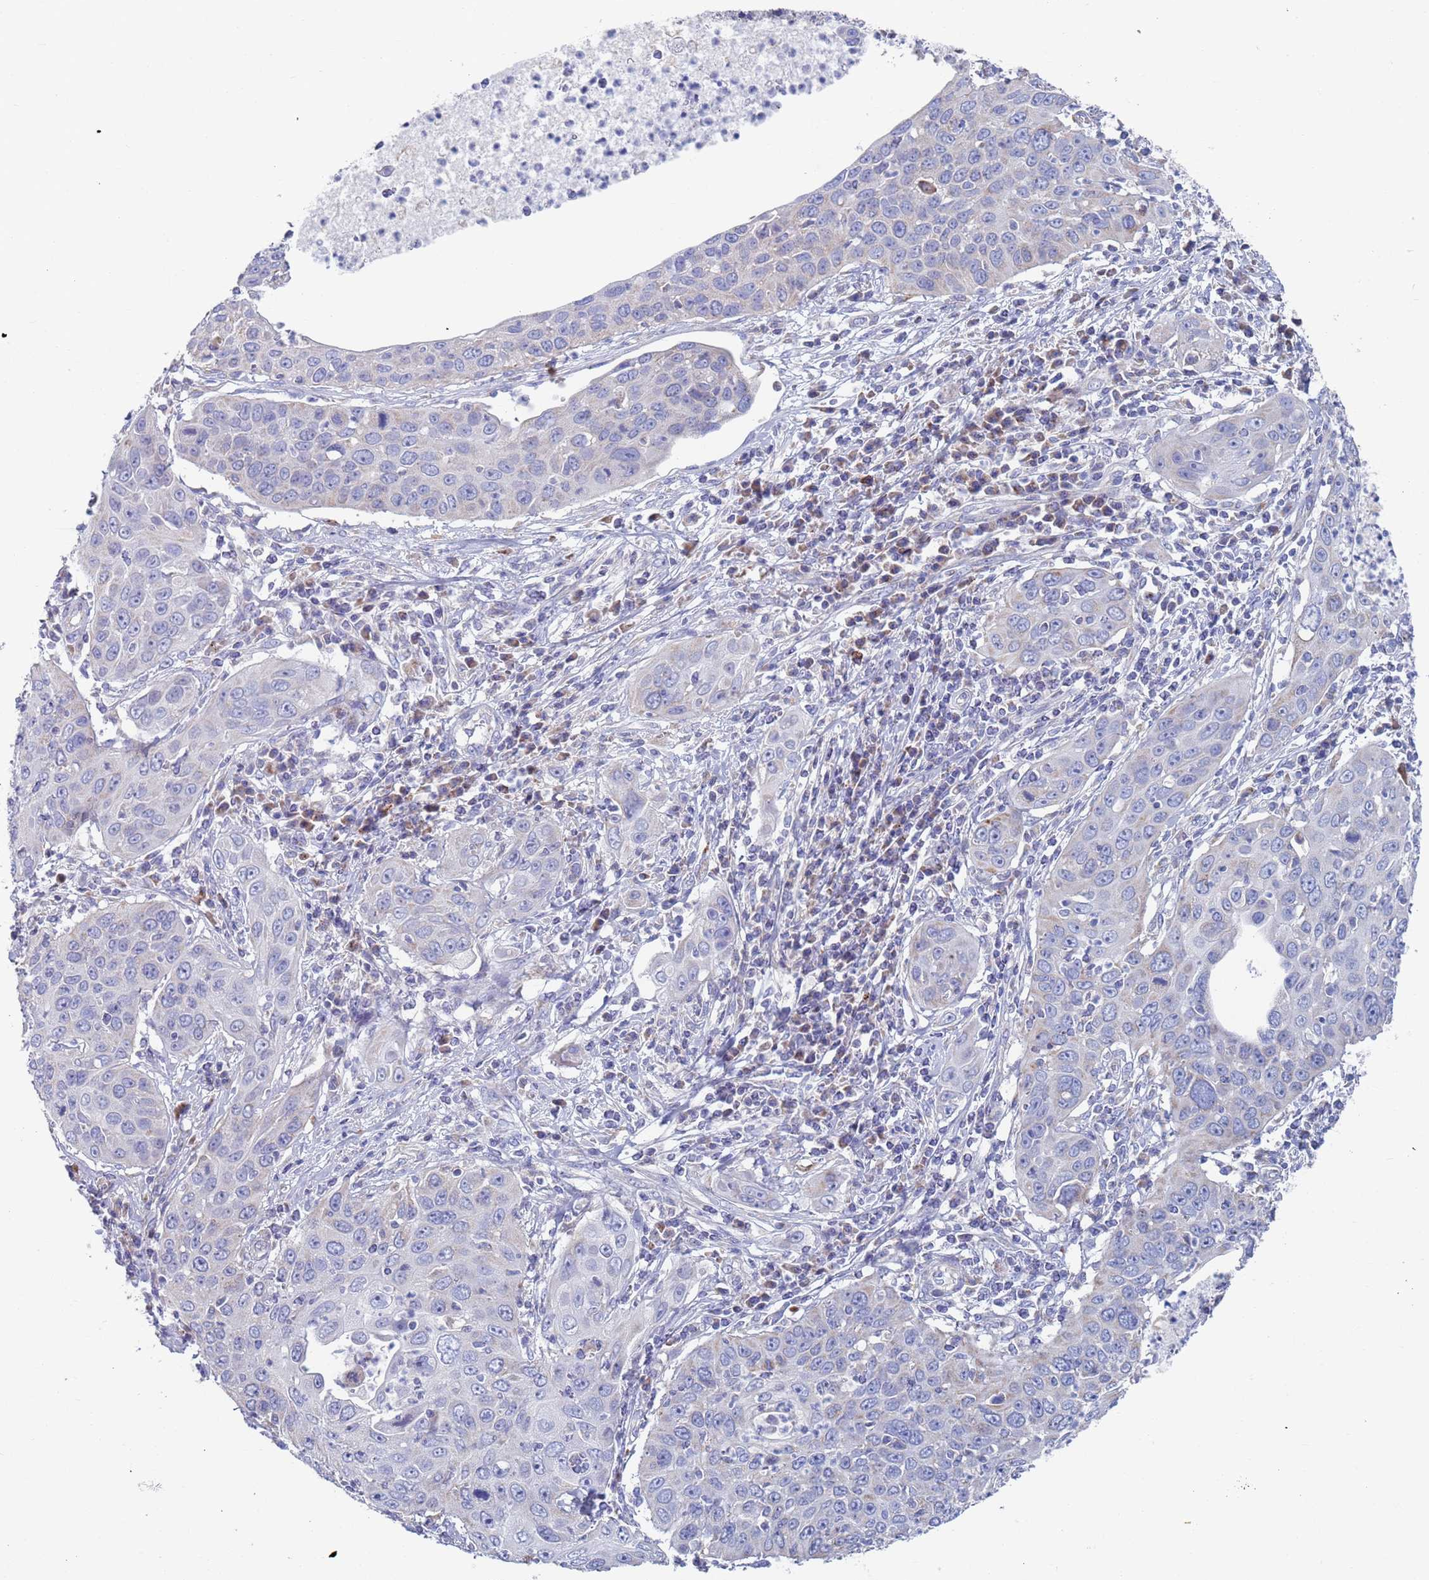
{"staining": {"intensity": "negative", "quantity": "none", "location": "none"}, "tissue": "cervical cancer", "cell_type": "Tumor cells", "image_type": "cancer", "snomed": [{"axis": "morphology", "description": "Squamous cell carcinoma, NOS"}, {"axis": "topography", "description": "Cervix"}], "caption": "DAB (3,3'-diaminobenzidine) immunohistochemical staining of human cervical cancer (squamous cell carcinoma) shows no significant staining in tumor cells.", "gene": "MRPL22", "patient": {"sex": "female", "age": 36}}